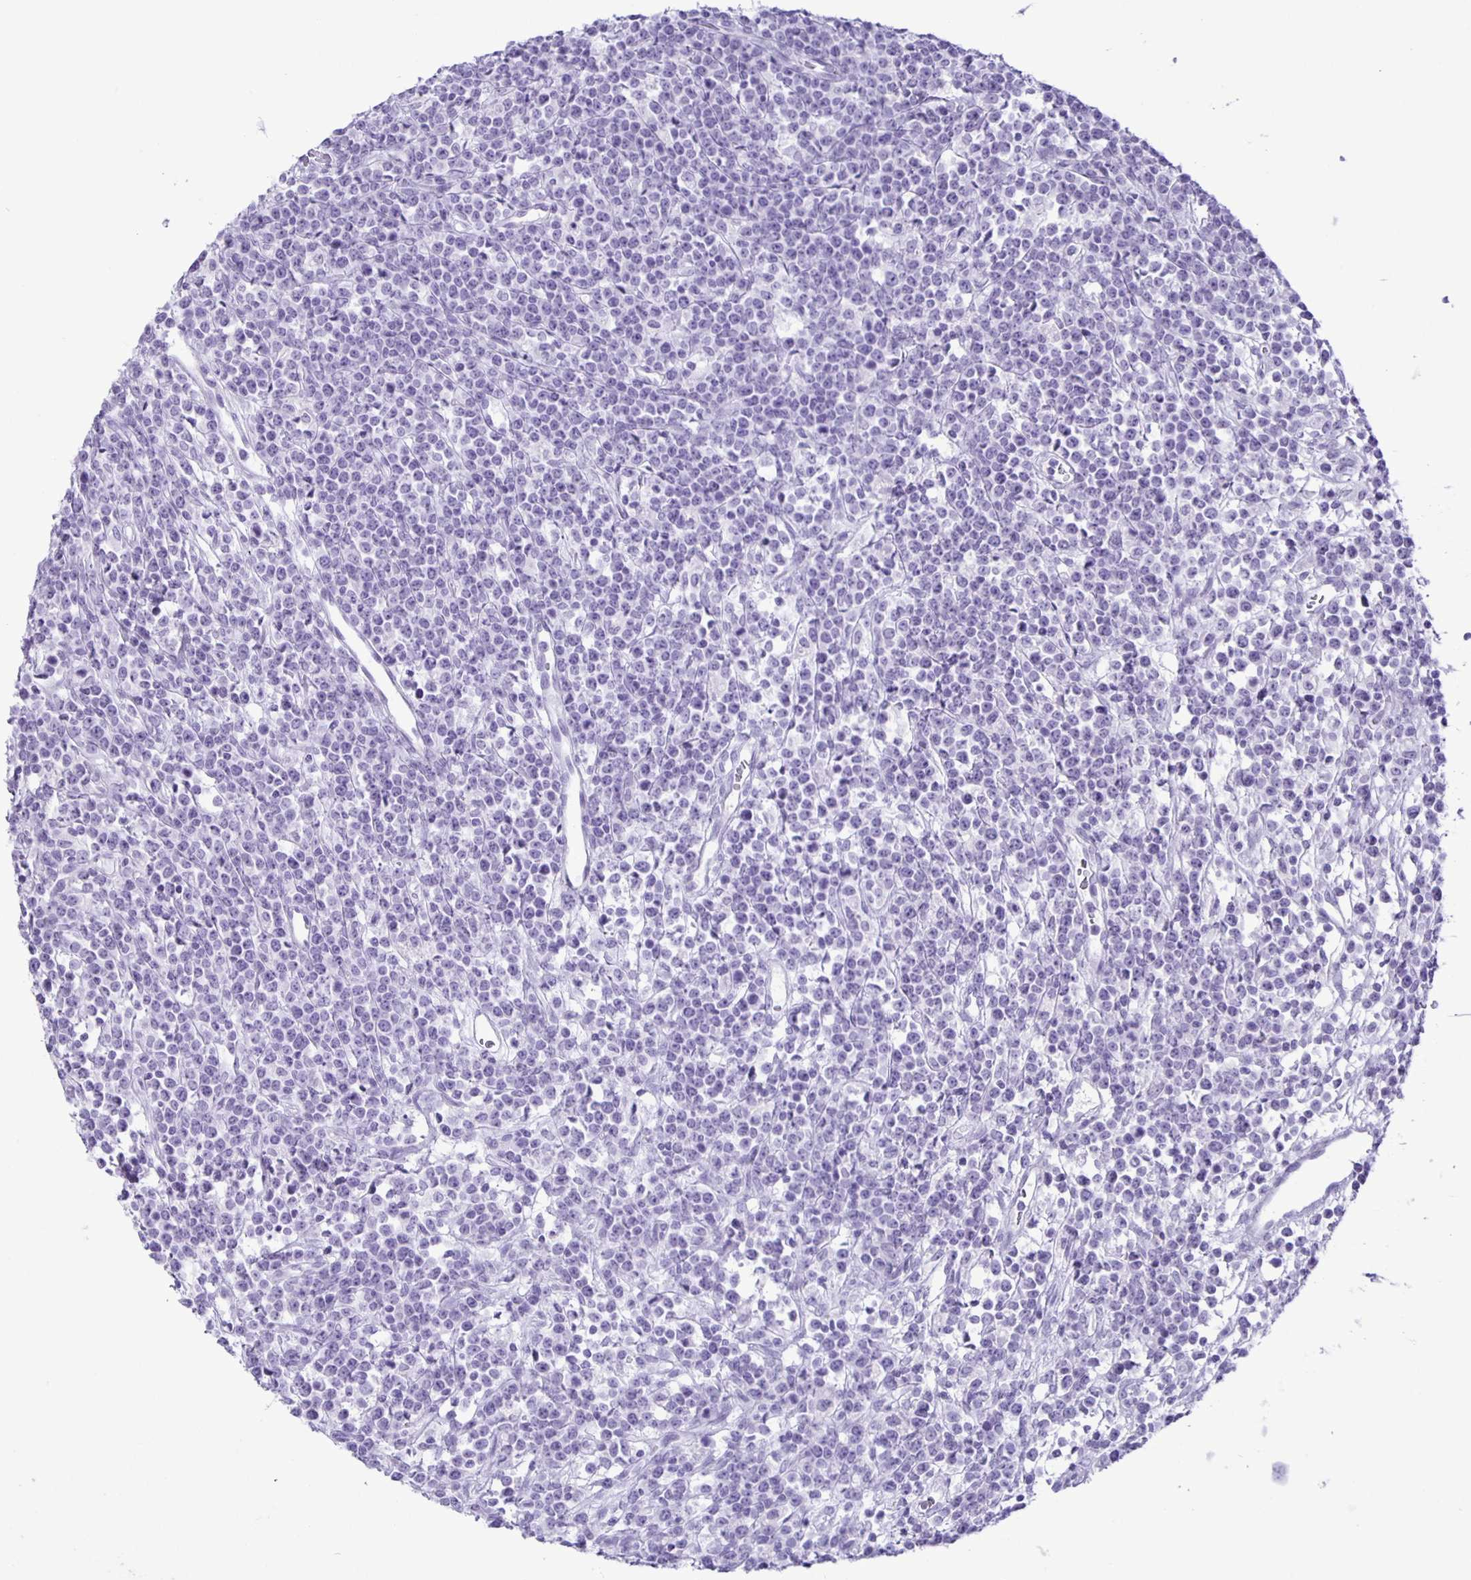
{"staining": {"intensity": "negative", "quantity": "none", "location": "none"}, "tissue": "lymphoma", "cell_type": "Tumor cells", "image_type": "cancer", "snomed": [{"axis": "morphology", "description": "Malignant lymphoma, non-Hodgkin's type, High grade"}, {"axis": "topography", "description": "Ovary"}], "caption": "Immunohistochemistry histopathology image of neoplastic tissue: lymphoma stained with DAB (3,3'-diaminobenzidine) exhibits no significant protein staining in tumor cells. The staining was performed using DAB to visualize the protein expression in brown, while the nuclei were stained in blue with hematoxylin (Magnification: 20x).", "gene": "EZHIP", "patient": {"sex": "female", "age": 56}}